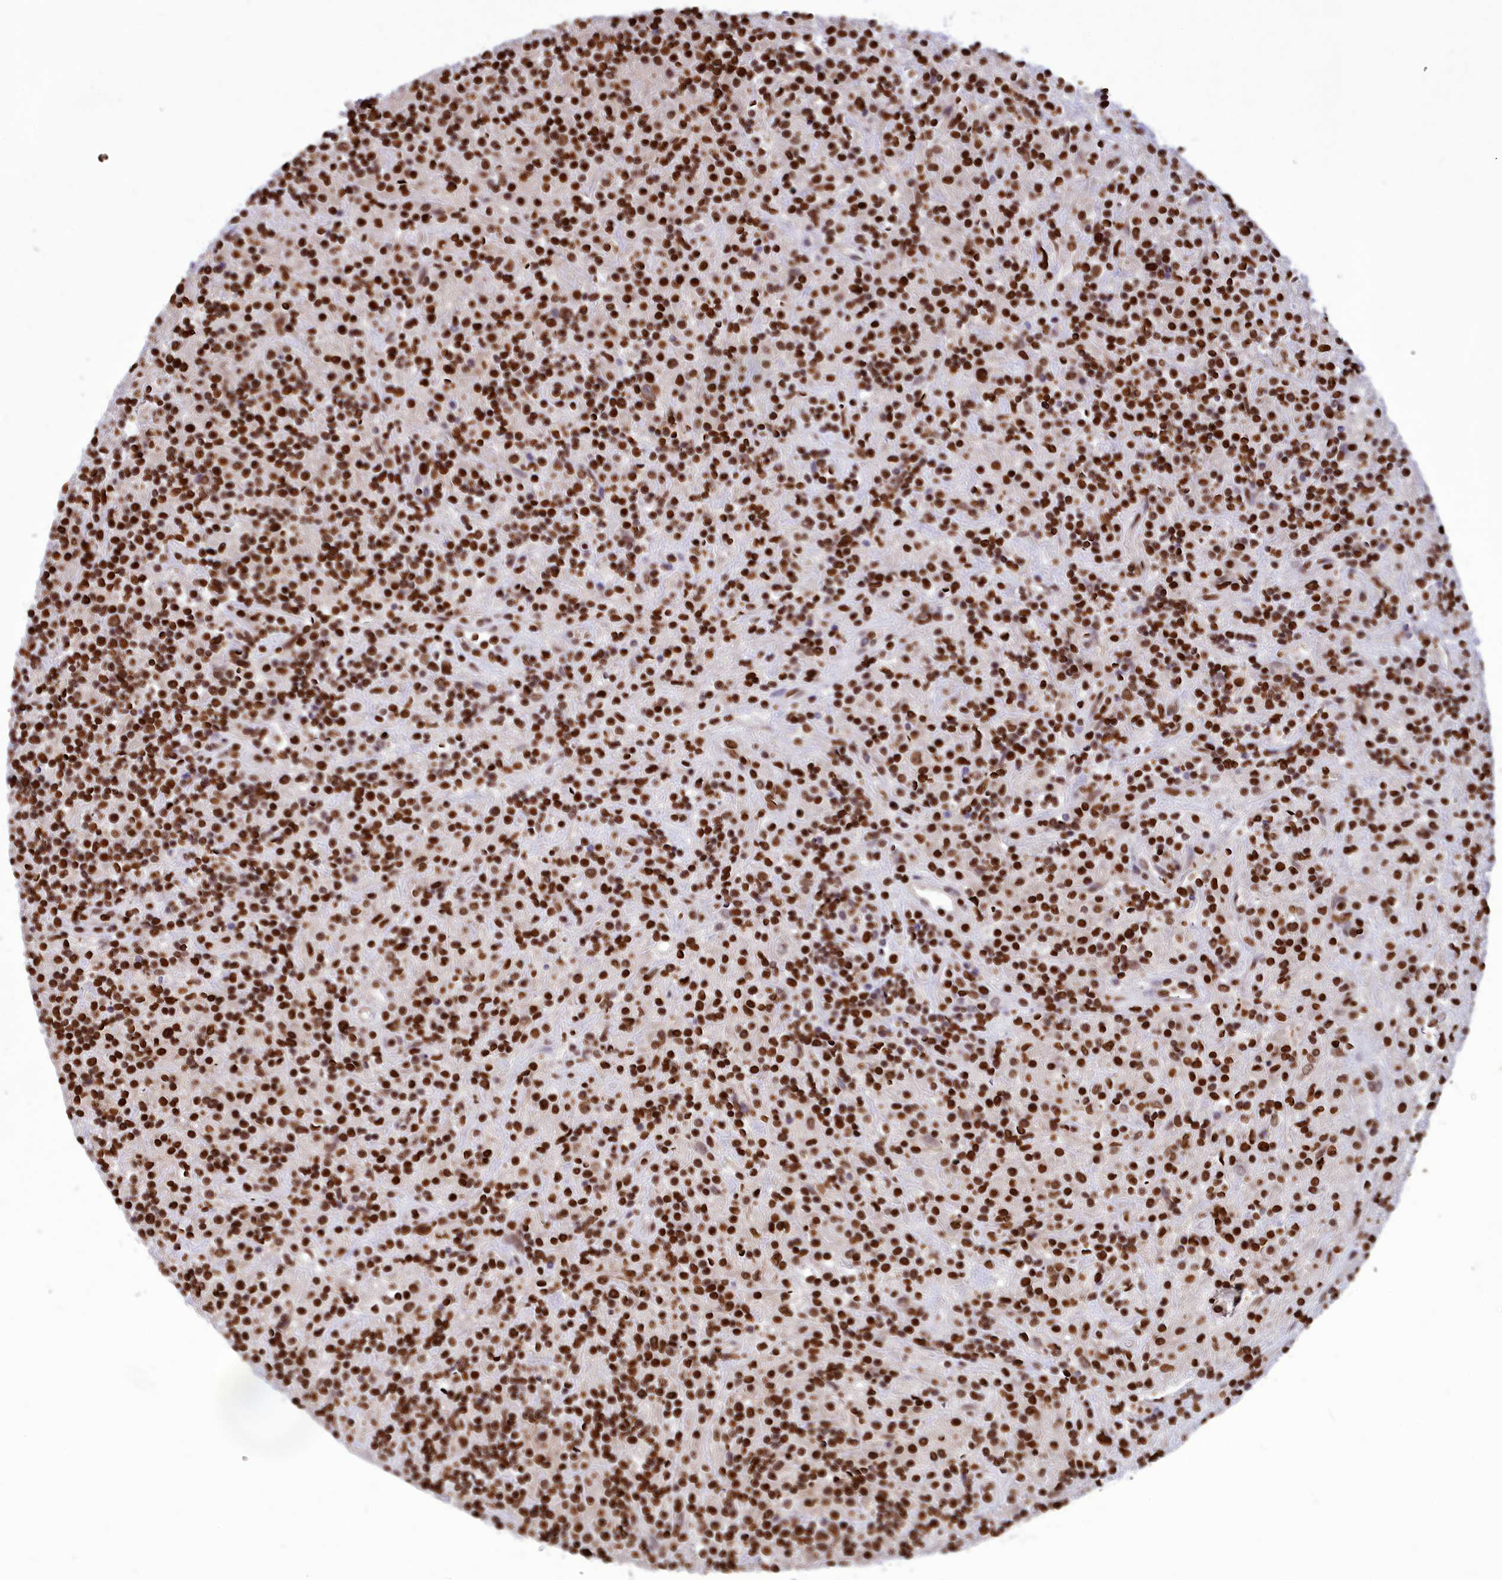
{"staining": {"intensity": "moderate", "quantity": ">75%", "location": "nuclear"}, "tissue": "lymphoma", "cell_type": "Tumor cells", "image_type": "cancer", "snomed": [{"axis": "morphology", "description": "Hodgkin's disease, NOS"}, {"axis": "topography", "description": "Lymph node"}], "caption": "A brown stain labels moderate nuclear positivity of a protein in Hodgkin's disease tumor cells.", "gene": "AKAP17A", "patient": {"sex": "male", "age": 70}}